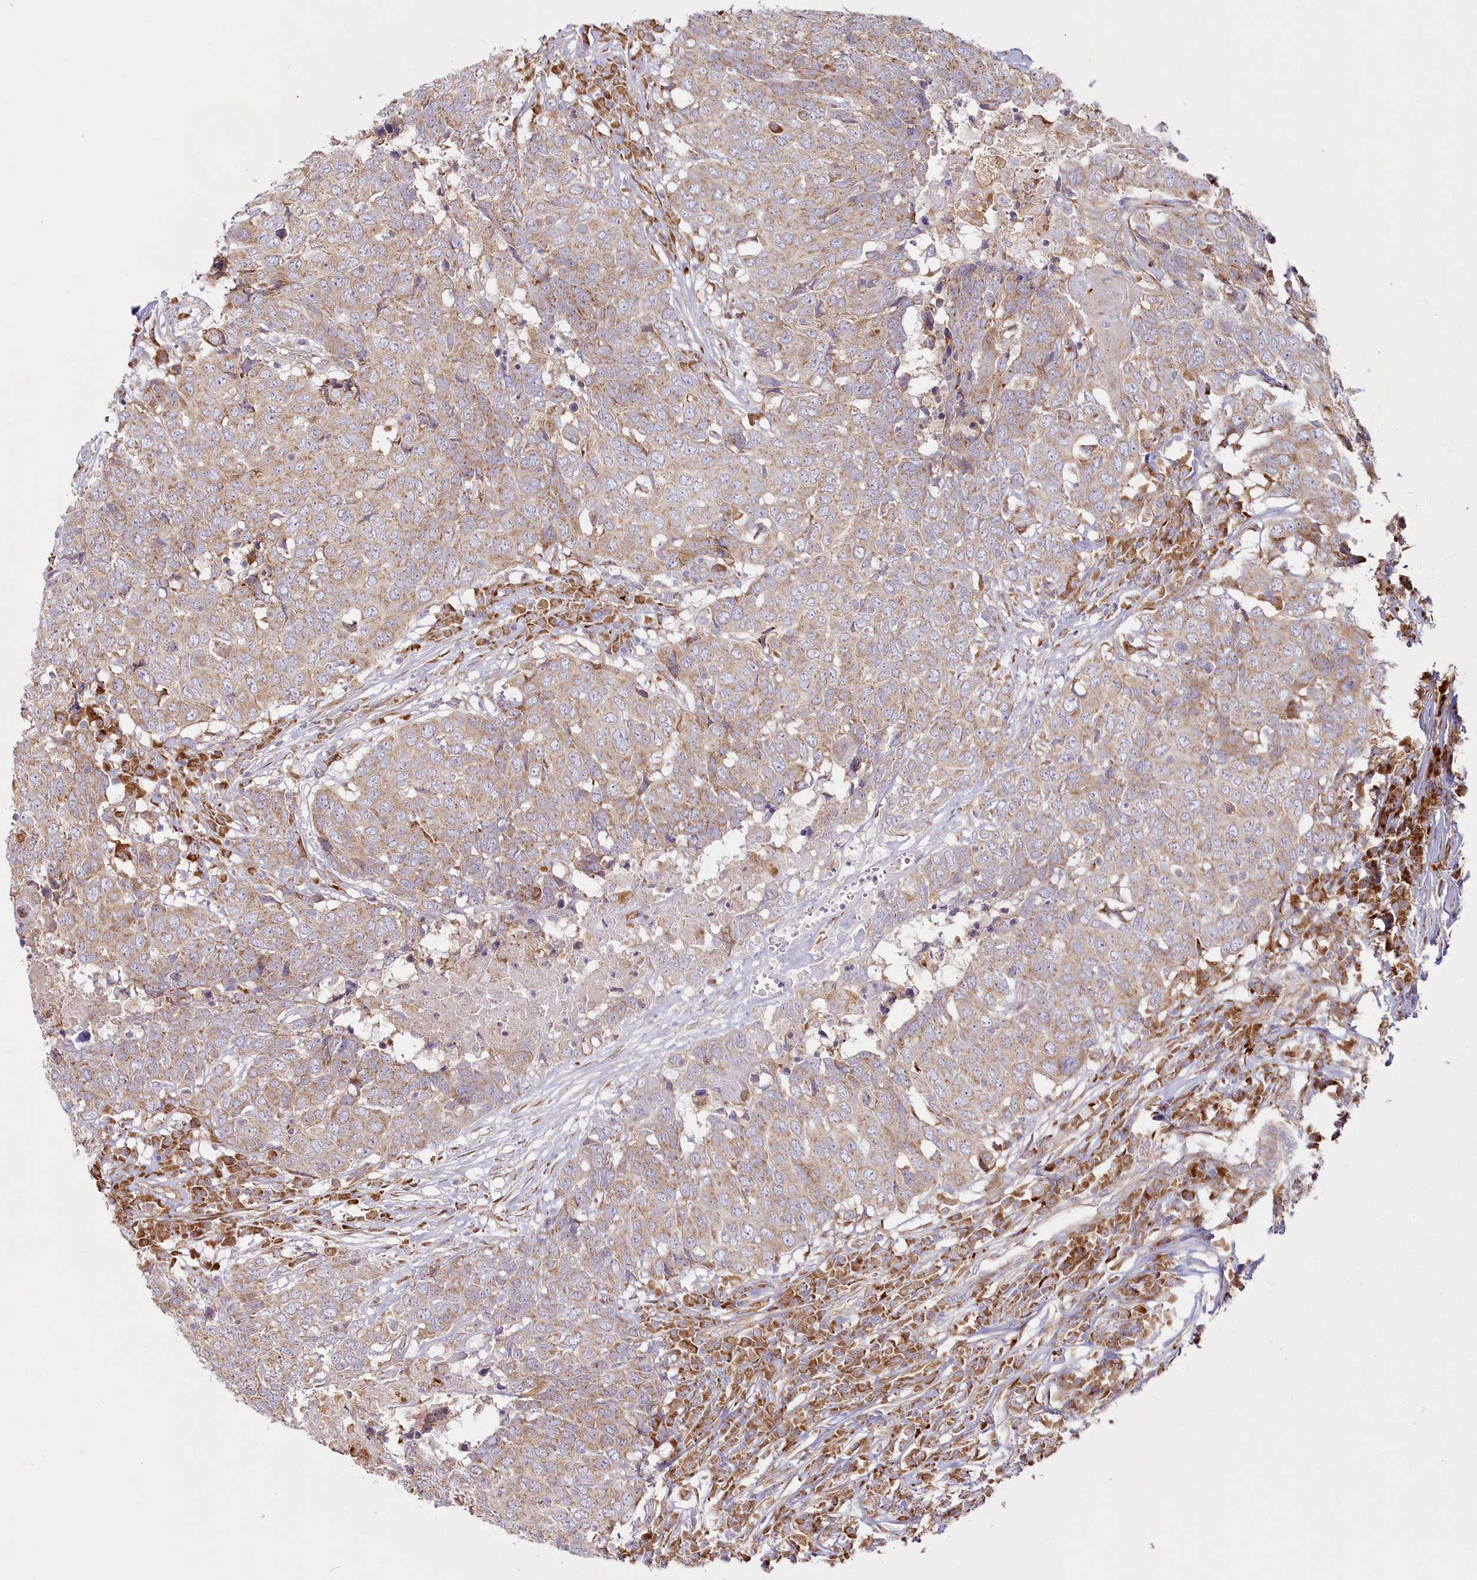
{"staining": {"intensity": "moderate", "quantity": ">75%", "location": "cytoplasmic/membranous"}, "tissue": "head and neck cancer", "cell_type": "Tumor cells", "image_type": "cancer", "snomed": [{"axis": "morphology", "description": "Squamous cell carcinoma, NOS"}, {"axis": "topography", "description": "Head-Neck"}], "caption": "Human squamous cell carcinoma (head and neck) stained with a brown dye displays moderate cytoplasmic/membranous positive staining in approximately >75% of tumor cells.", "gene": "HARS2", "patient": {"sex": "male", "age": 66}}